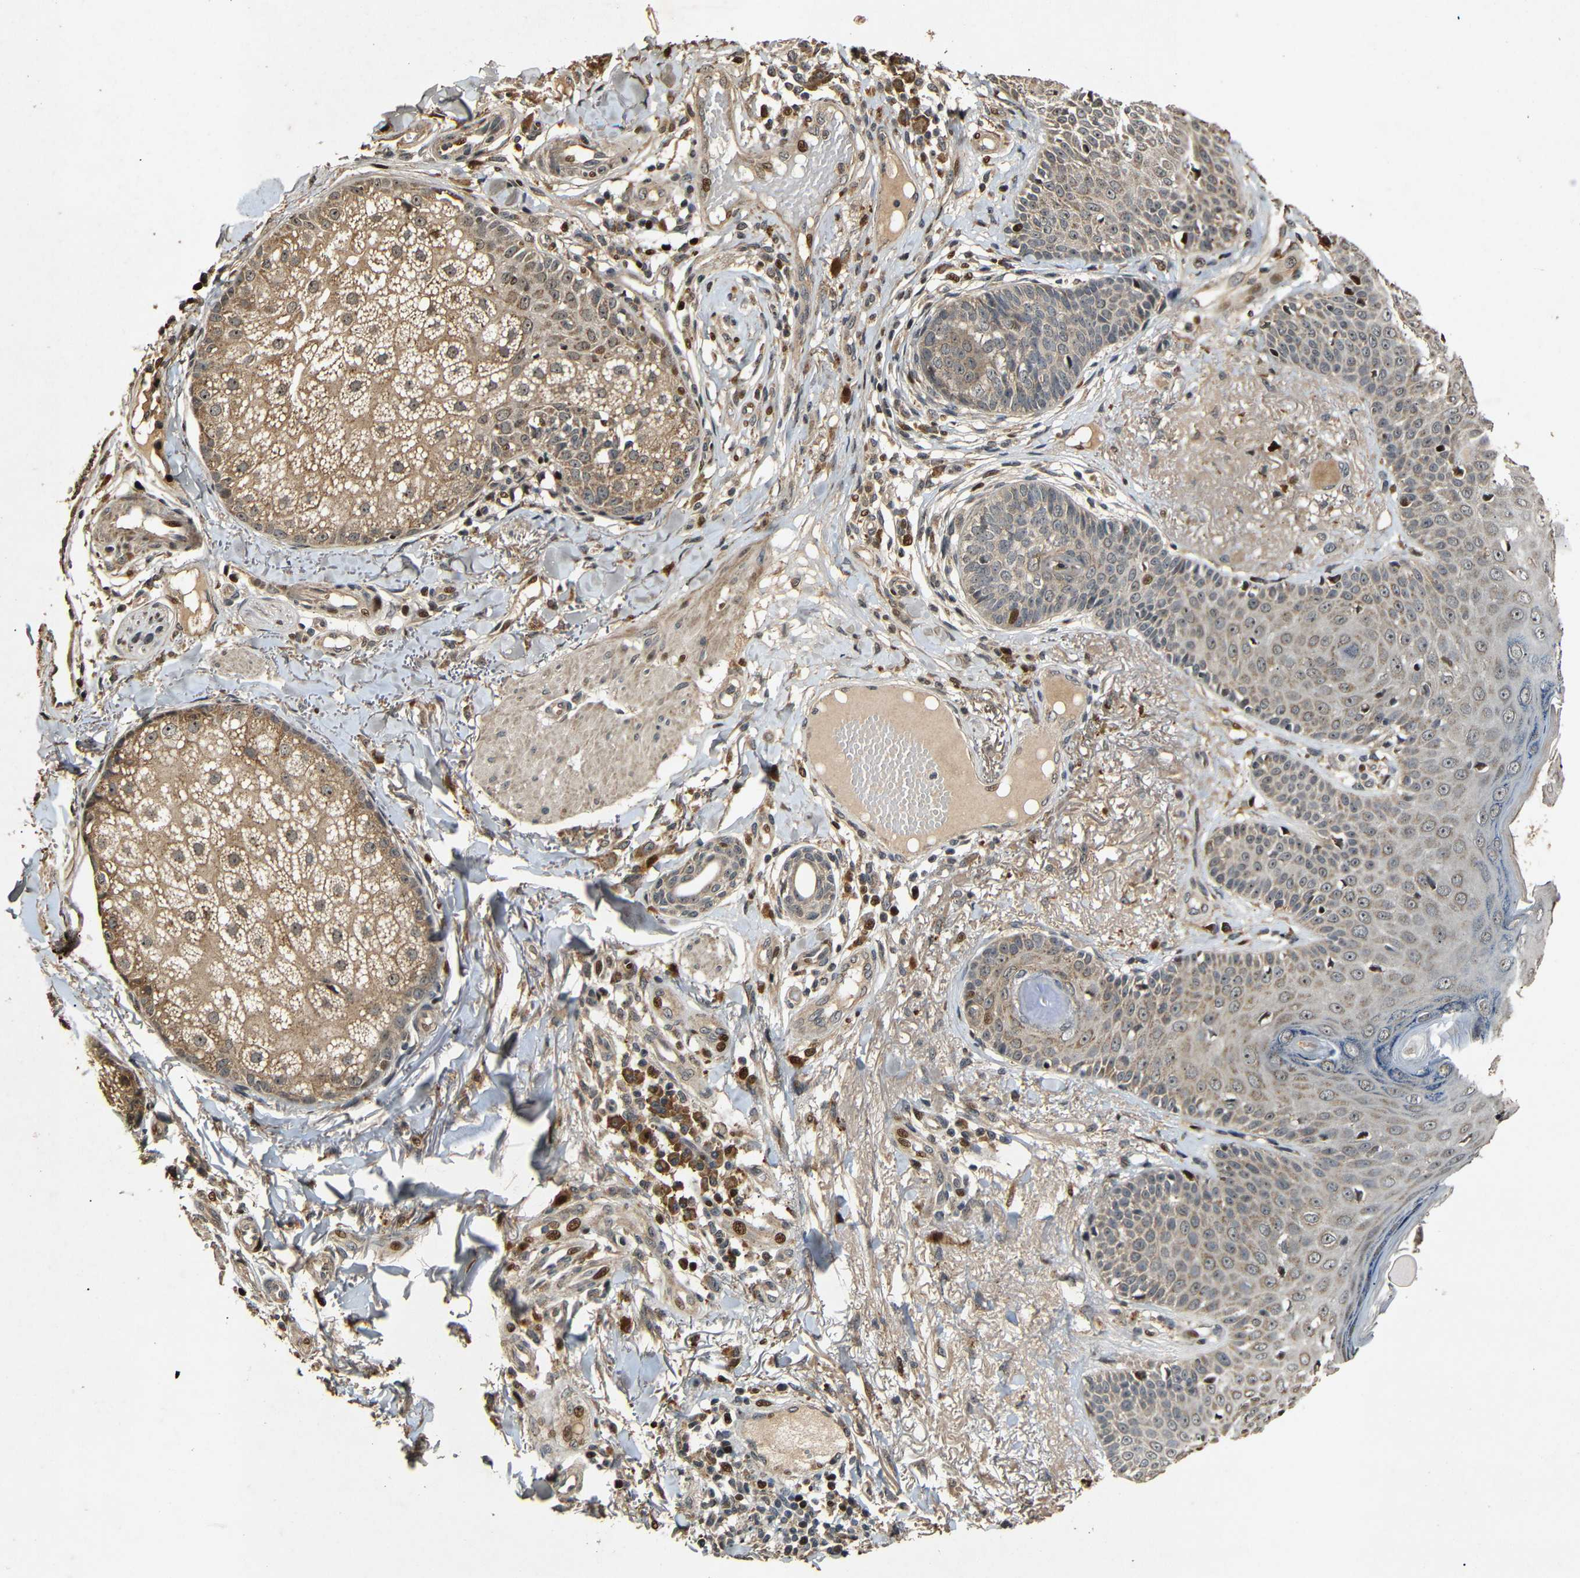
{"staining": {"intensity": "moderate", "quantity": "<25%", "location": "cytoplasmic/membranous"}, "tissue": "skin cancer", "cell_type": "Tumor cells", "image_type": "cancer", "snomed": [{"axis": "morphology", "description": "Normal tissue, NOS"}, {"axis": "morphology", "description": "Basal cell carcinoma"}, {"axis": "topography", "description": "Skin"}], "caption": "Skin cancer stained for a protein exhibits moderate cytoplasmic/membranous positivity in tumor cells.", "gene": "KAZALD1", "patient": {"sex": "male", "age": 52}}